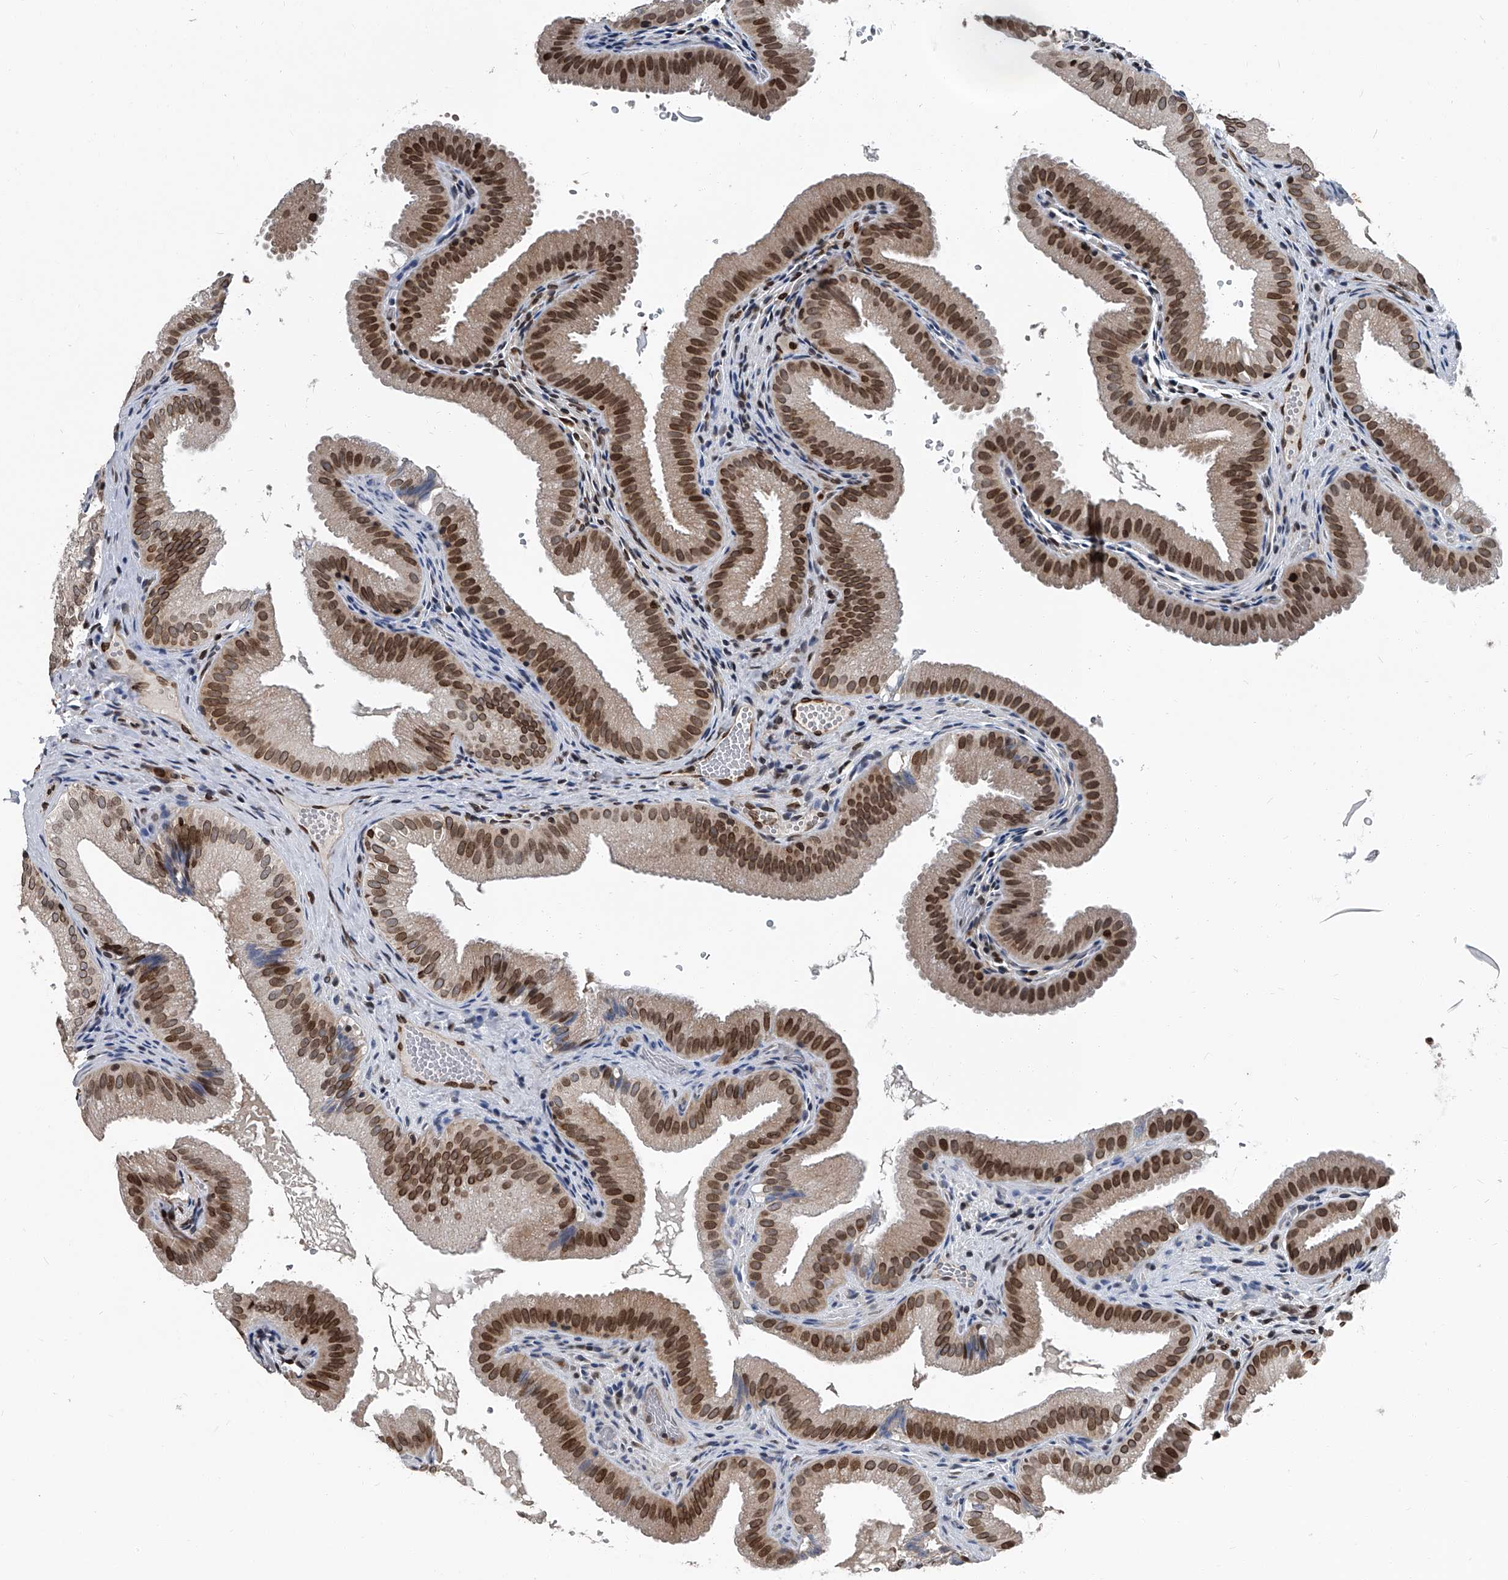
{"staining": {"intensity": "moderate", "quantity": ">75%", "location": "cytoplasmic/membranous,nuclear"}, "tissue": "gallbladder", "cell_type": "Glandular cells", "image_type": "normal", "snomed": [{"axis": "morphology", "description": "Normal tissue, NOS"}, {"axis": "topography", "description": "Gallbladder"}], "caption": "Moderate cytoplasmic/membranous,nuclear expression is identified in about >75% of glandular cells in unremarkable gallbladder.", "gene": "PHF20", "patient": {"sex": "female", "age": 30}}